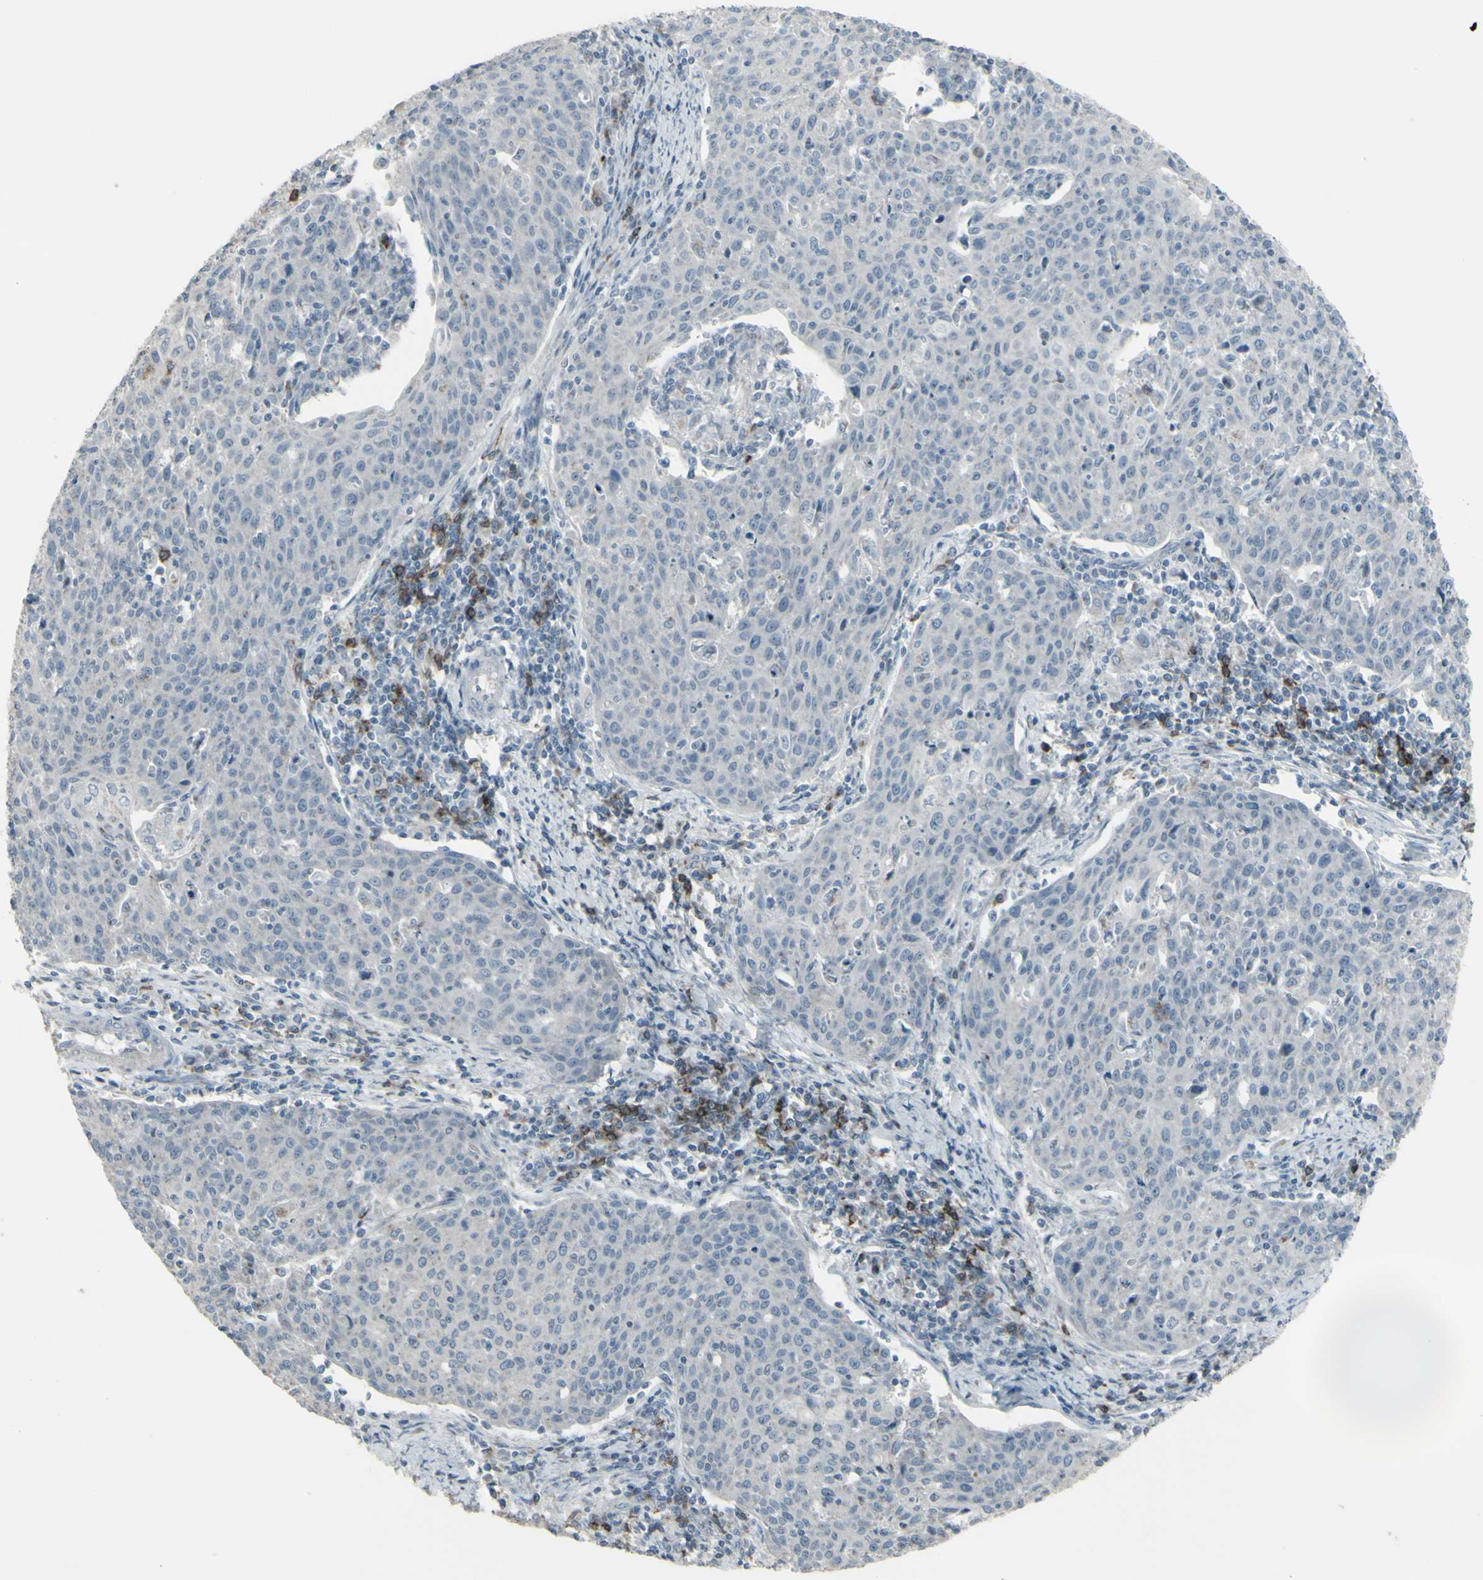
{"staining": {"intensity": "negative", "quantity": "none", "location": "none"}, "tissue": "cervical cancer", "cell_type": "Tumor cells", "image_type": "cancer", "snomed": [{"axis": "morphology", "description": "Squamous cell carcinoma, NOS"}, {"axis": "topography", "description": "Cervix"}], "caption": "A high-resolution micrograph shows IHC staining of squamous cell carcinoma (cervical), which shows no significant positivity in tumor cells.", "gene": "CD79B", "patient": {"sex": "female", "age": 38}}